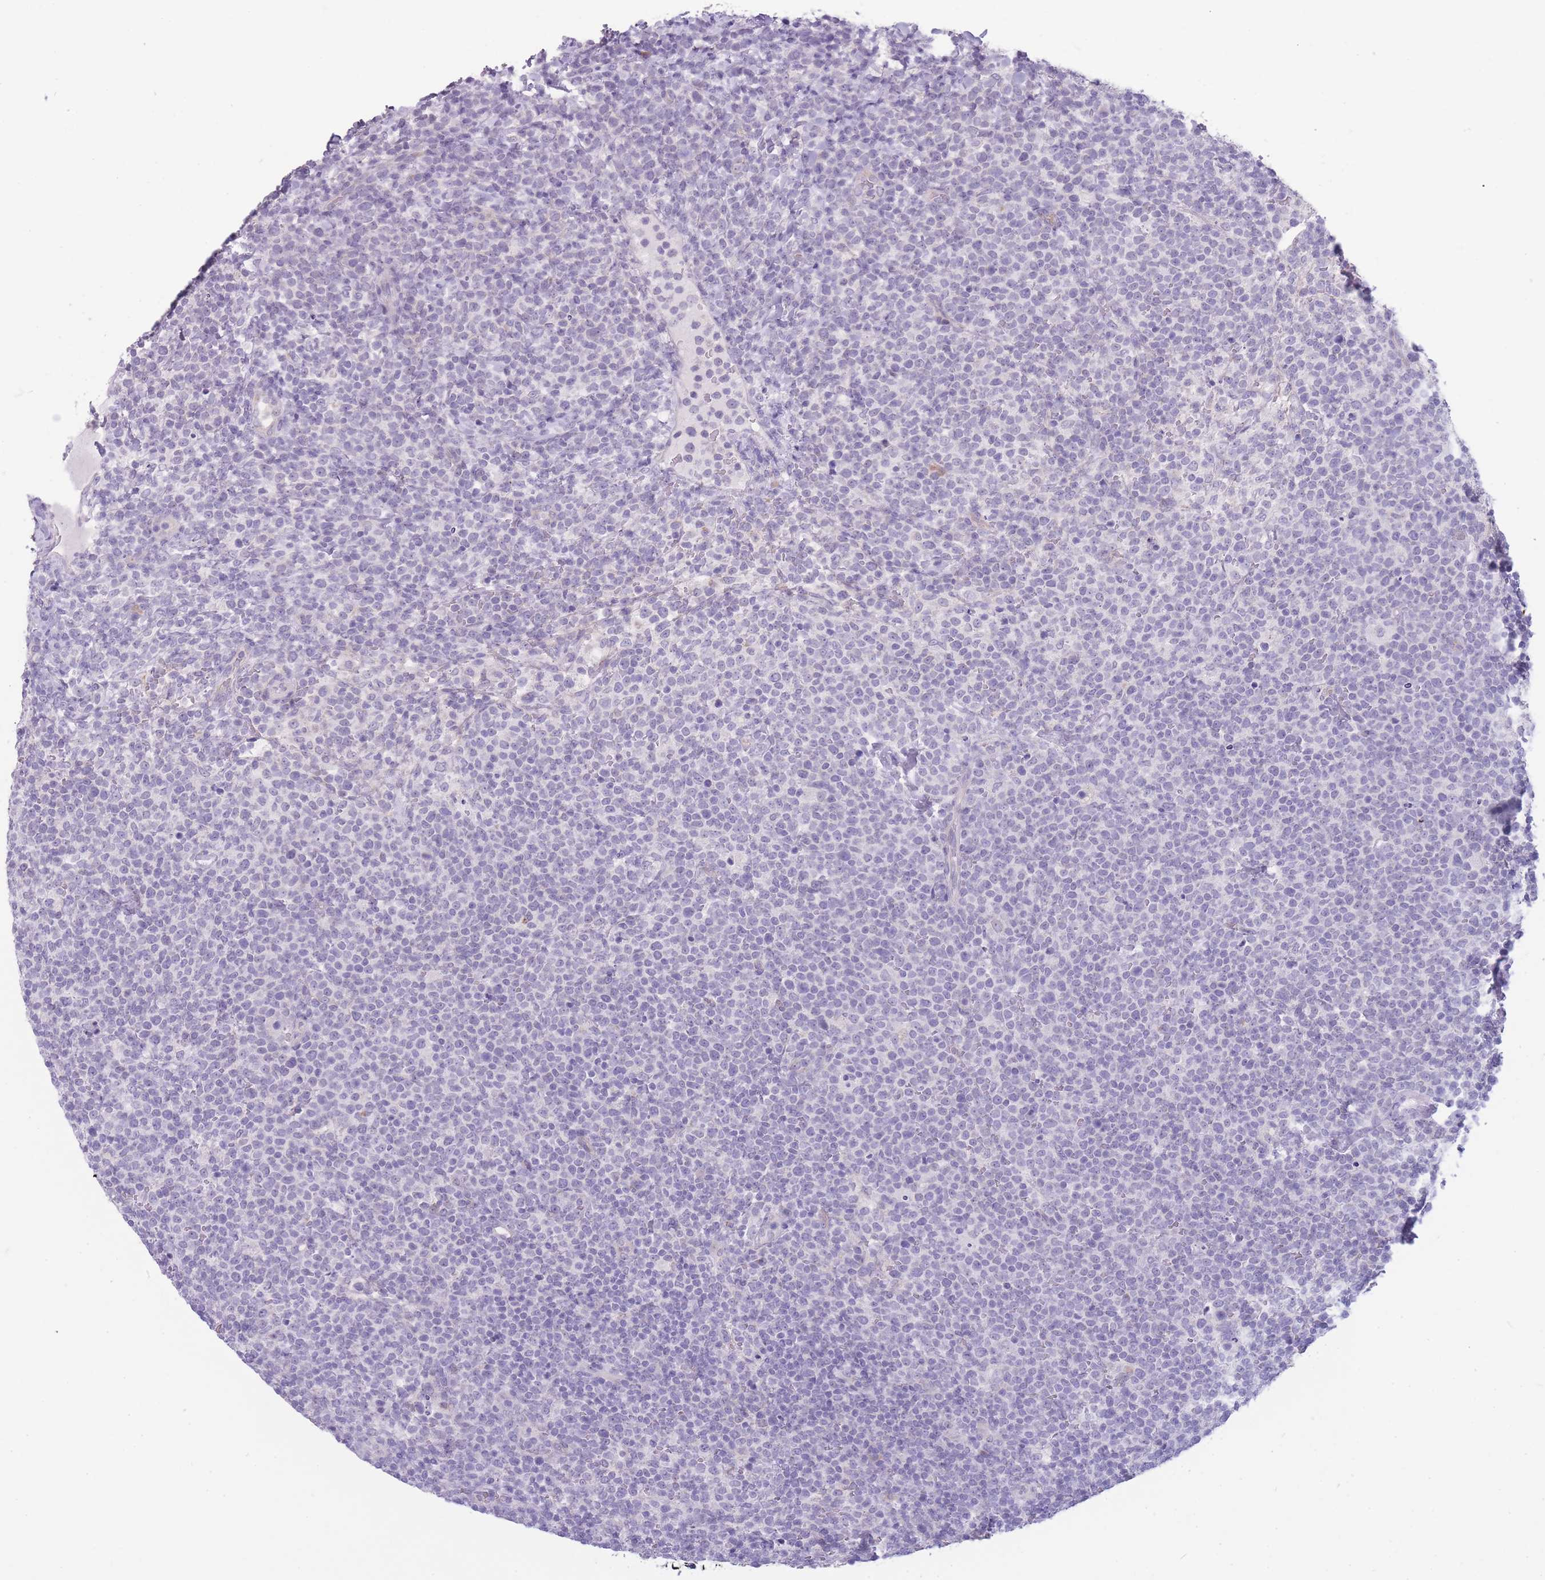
{"staining": {"intensity": "negative", "quantity": "none", "location": "none"}, "tissue": "lymphoma", "cell_type": "Tumor cells", "image_type": "cancer", "snomed": [{"axis": "morphology", "description": "Malignant lymphoma, non-Hodgkin's type, High grade"}, {"axis": "topography", "description": "Lymph node"}], "caption": "An immunohistochemistry image of lymphoma is shown. There is no staining in tumor cells of lymphoma.", "gene": "DCANP1", "patient": {"sex": "male", "age": 61}}